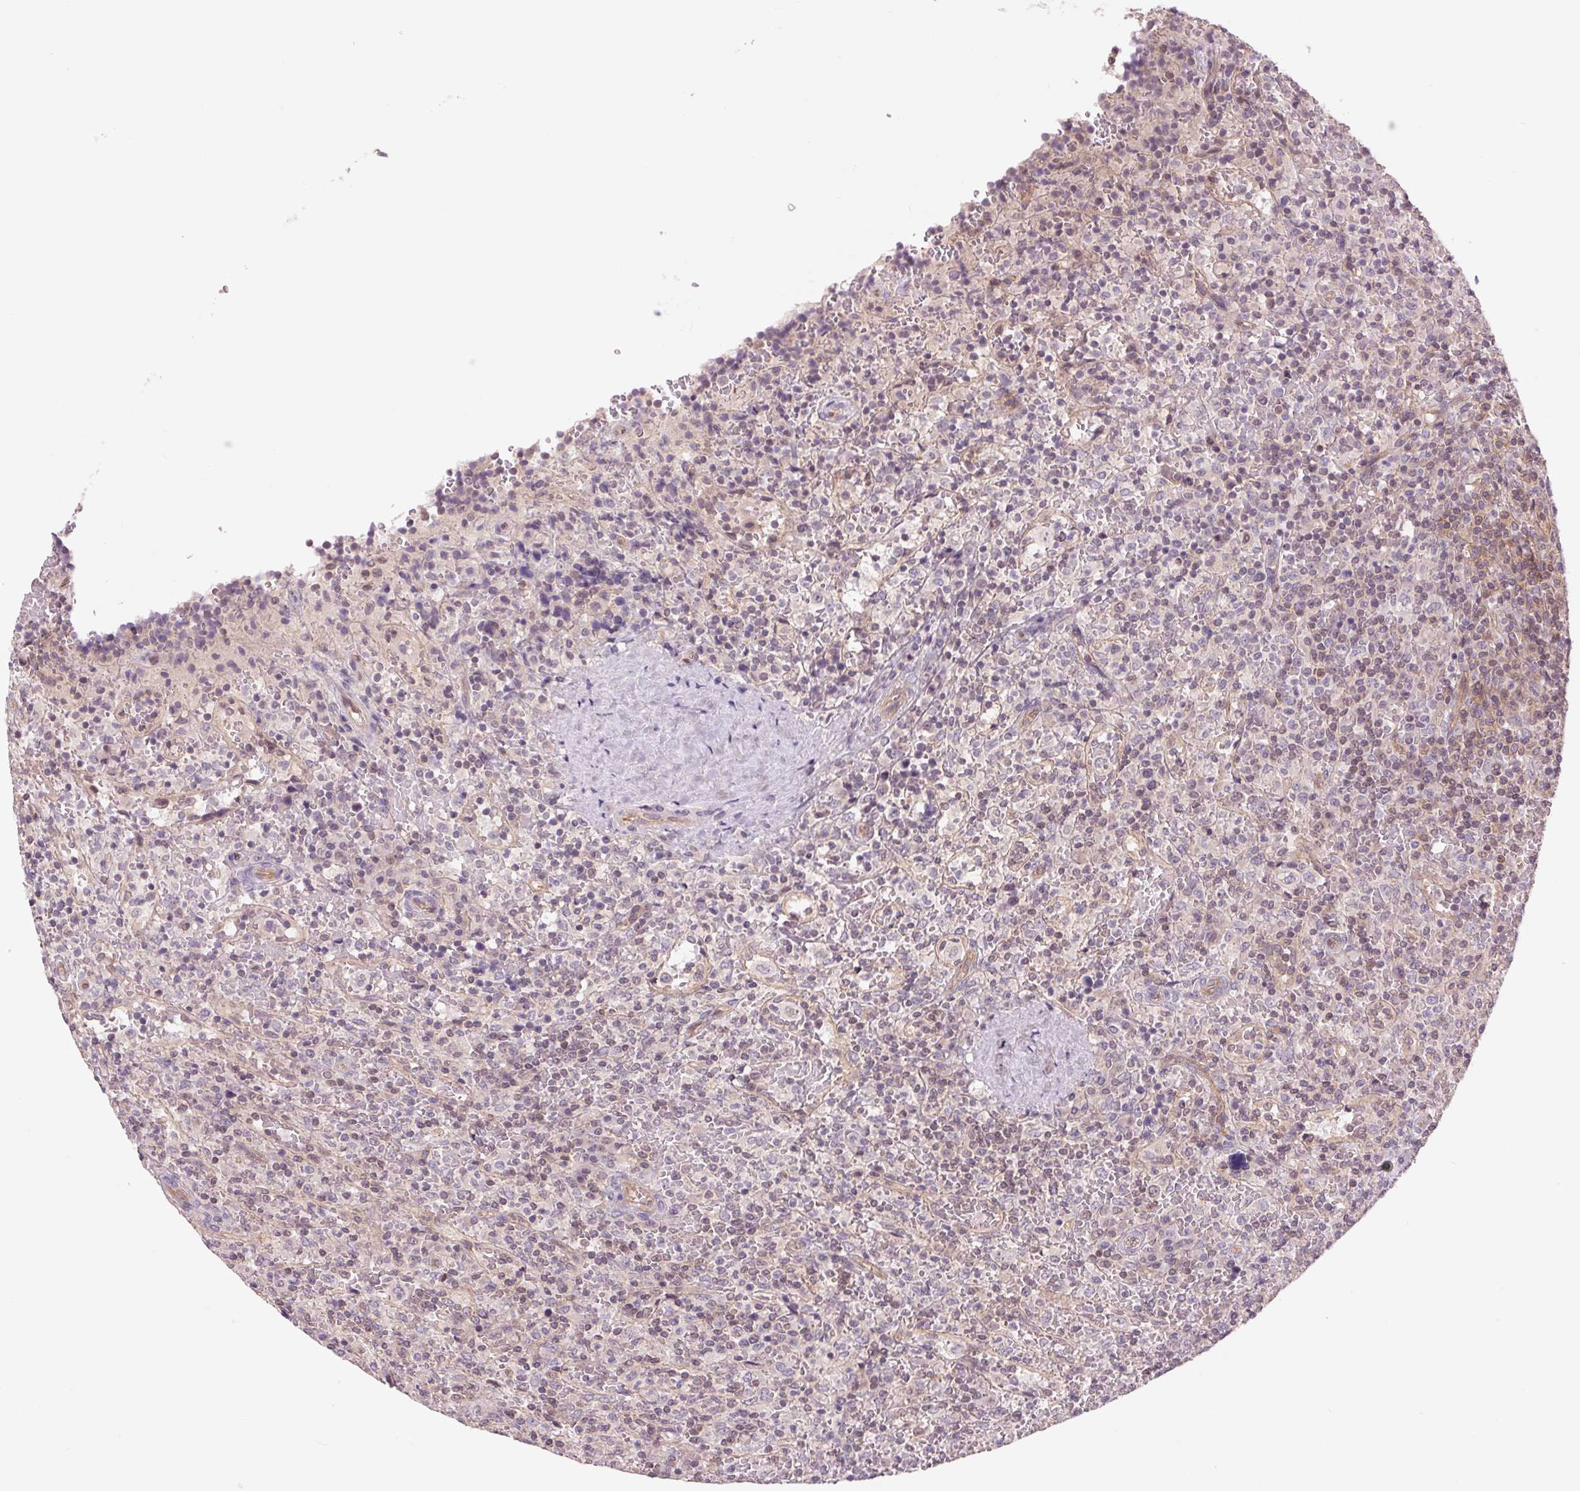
{"staining": {"intensity": "negative", "quantity": "none", "location": "none"}, "tissue": "lymphoma", "cell_type": "Tumor cells", "image_type": "cancer", "snomed": [{"axis": "morphology", "description": "Malignant lymphoma, non-Hodgkin's type, Low grade"}, {"axis": "topography", "description": "Spleen"}], "caption": "An immunohistochemistry (IHC) image of low-grade malignant lymphoma, non-Hodgkin's type is shown. There is no staining in tumor cells of low-grade malignant lymphoma, non-Hodgkin's type.", "gene": "SH3RF2", "patient": {"sex": "male", "age": 62}}